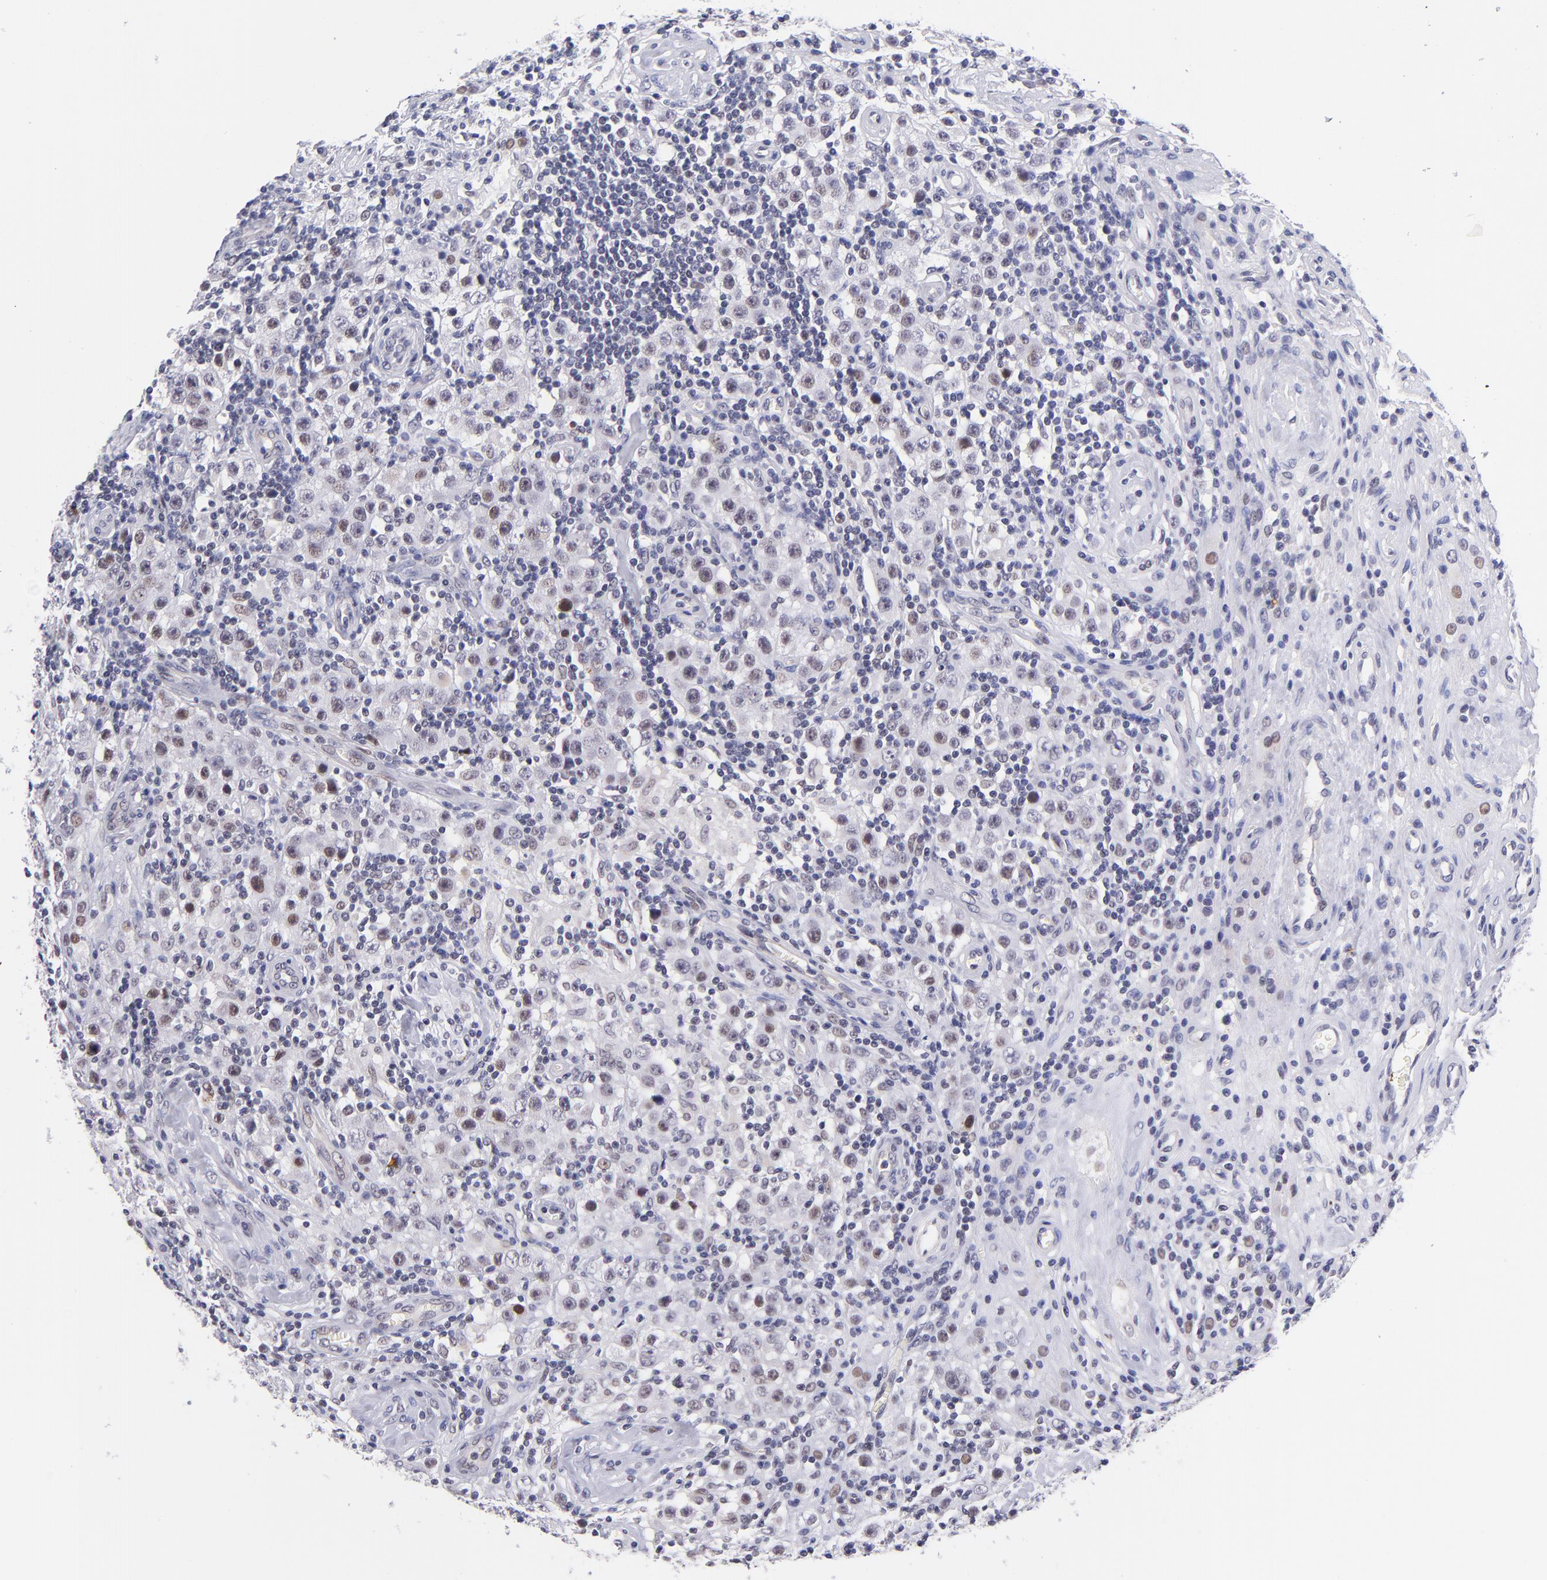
{"staining": {"intensity": "weak", "quantity": "25%-75%", "location": "nuclear"}, "tissue": "testis cancer", "cell_type": "Tumor cells", "image_type": "cancer", "snomed": [{"axis": "morphology", "description": "Seminoma, NOS"}, {"axis": "topography", "description": "Testis"}], "caption": "Protein expression analysis of testis seminoma shows weak nuclear staining in about 25%-75% of tumor cells.", "gene": "SOX6", "patient": {"sex": "male", "age": 32}}